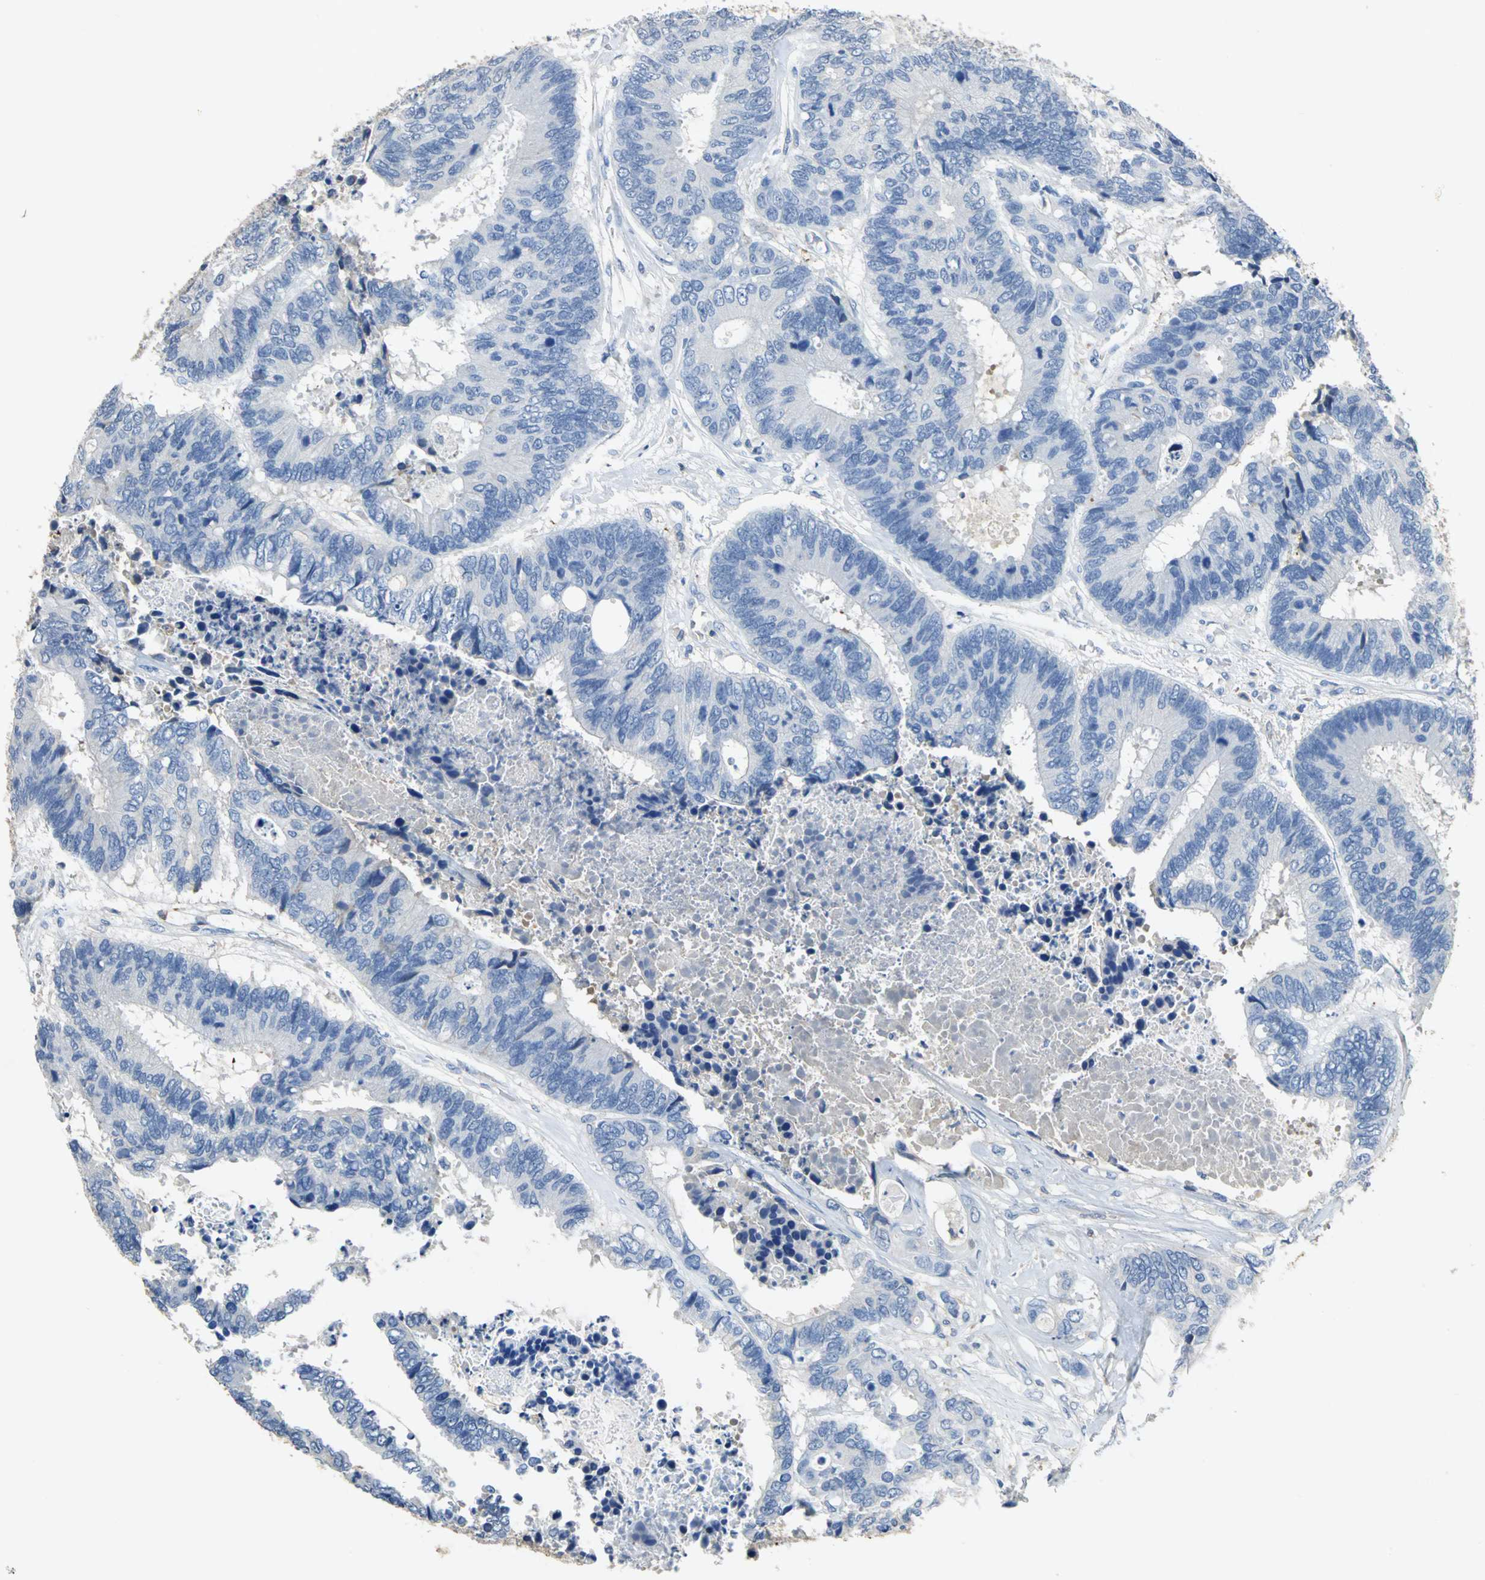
{"staining": {"intensity": "negative", "quantity": "none", "location": "none"}, "tissue": "colorectal cancer", "cell_type": "Tumor cells", "image_type": "cancer", "snomed": [{"axis": "morphology", "description": "Adenocarcinoma, NOS"}, {"axis": "topography", "description": "Rectum"}], "caption": "The micrograph displays no staining of tumor cells in adenocarcinoma (colorectal). (Immunohistochemistry (ihc), brightfield microscopy, high magnification).", "gene": "GYG2", "patient": {"sex": "male", "age": 55}}